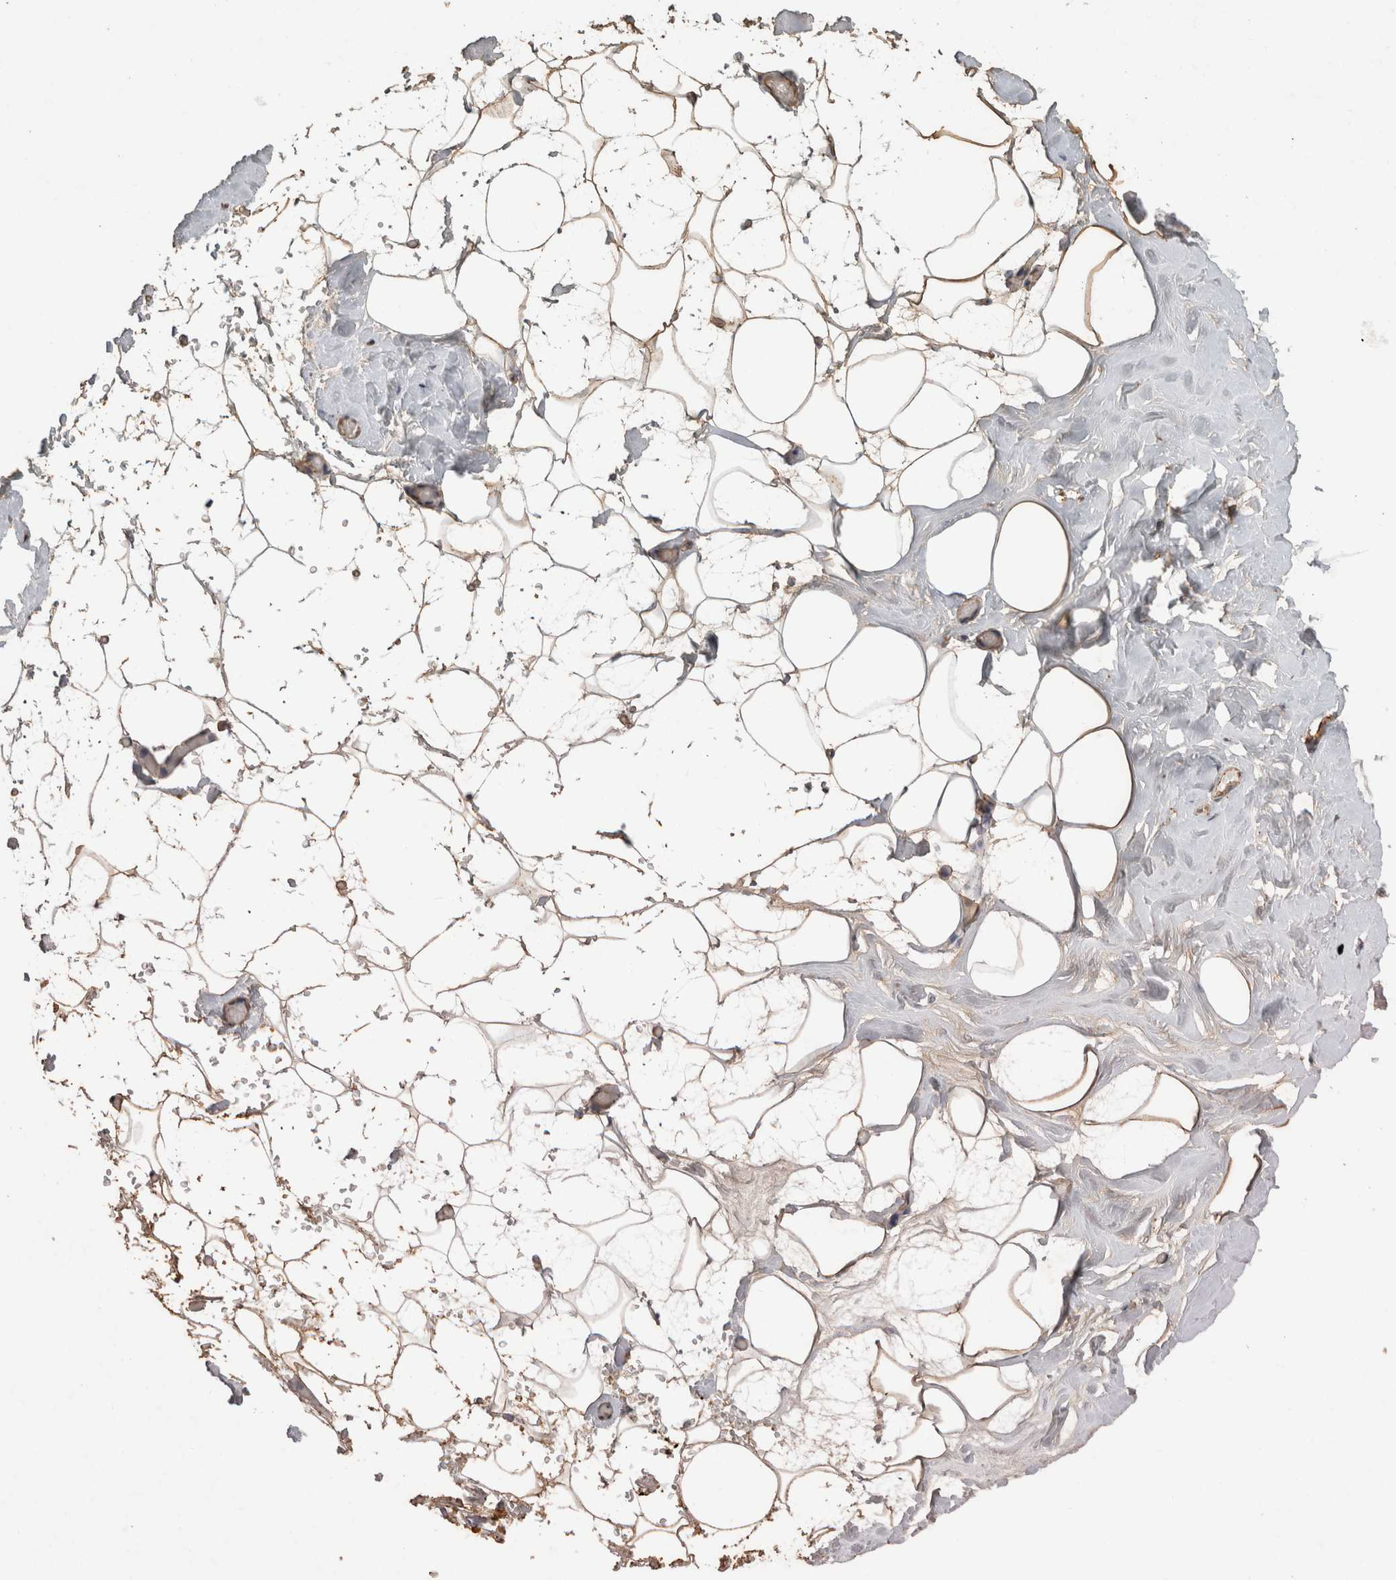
{"staining": {"intensity": "strong", "quantity": ">75%", "location": "cytoplasmic/membranous"}, "tissue": "adipose tissue", "cell_type": "Adipocytes", "image_type": "normal", "snomed": [{"axis": "morphology", "description": "Normal tissue, NOS"}, {"axis": "morphology", "description": "Fibrosis, NOS"}, {"axis": "topography", "description": "Breast"}, {"axis": "topography", "description": "Adipose tissue"}], "caption": "DAB immunohistochemical staining of unremarkable human adipose tissue demonstrates strong cytoplasmic/membranous protein staining in about >75% of adipocytes.", "gene": "REPS2", "patient": {"sex": "female", "age": 39}}